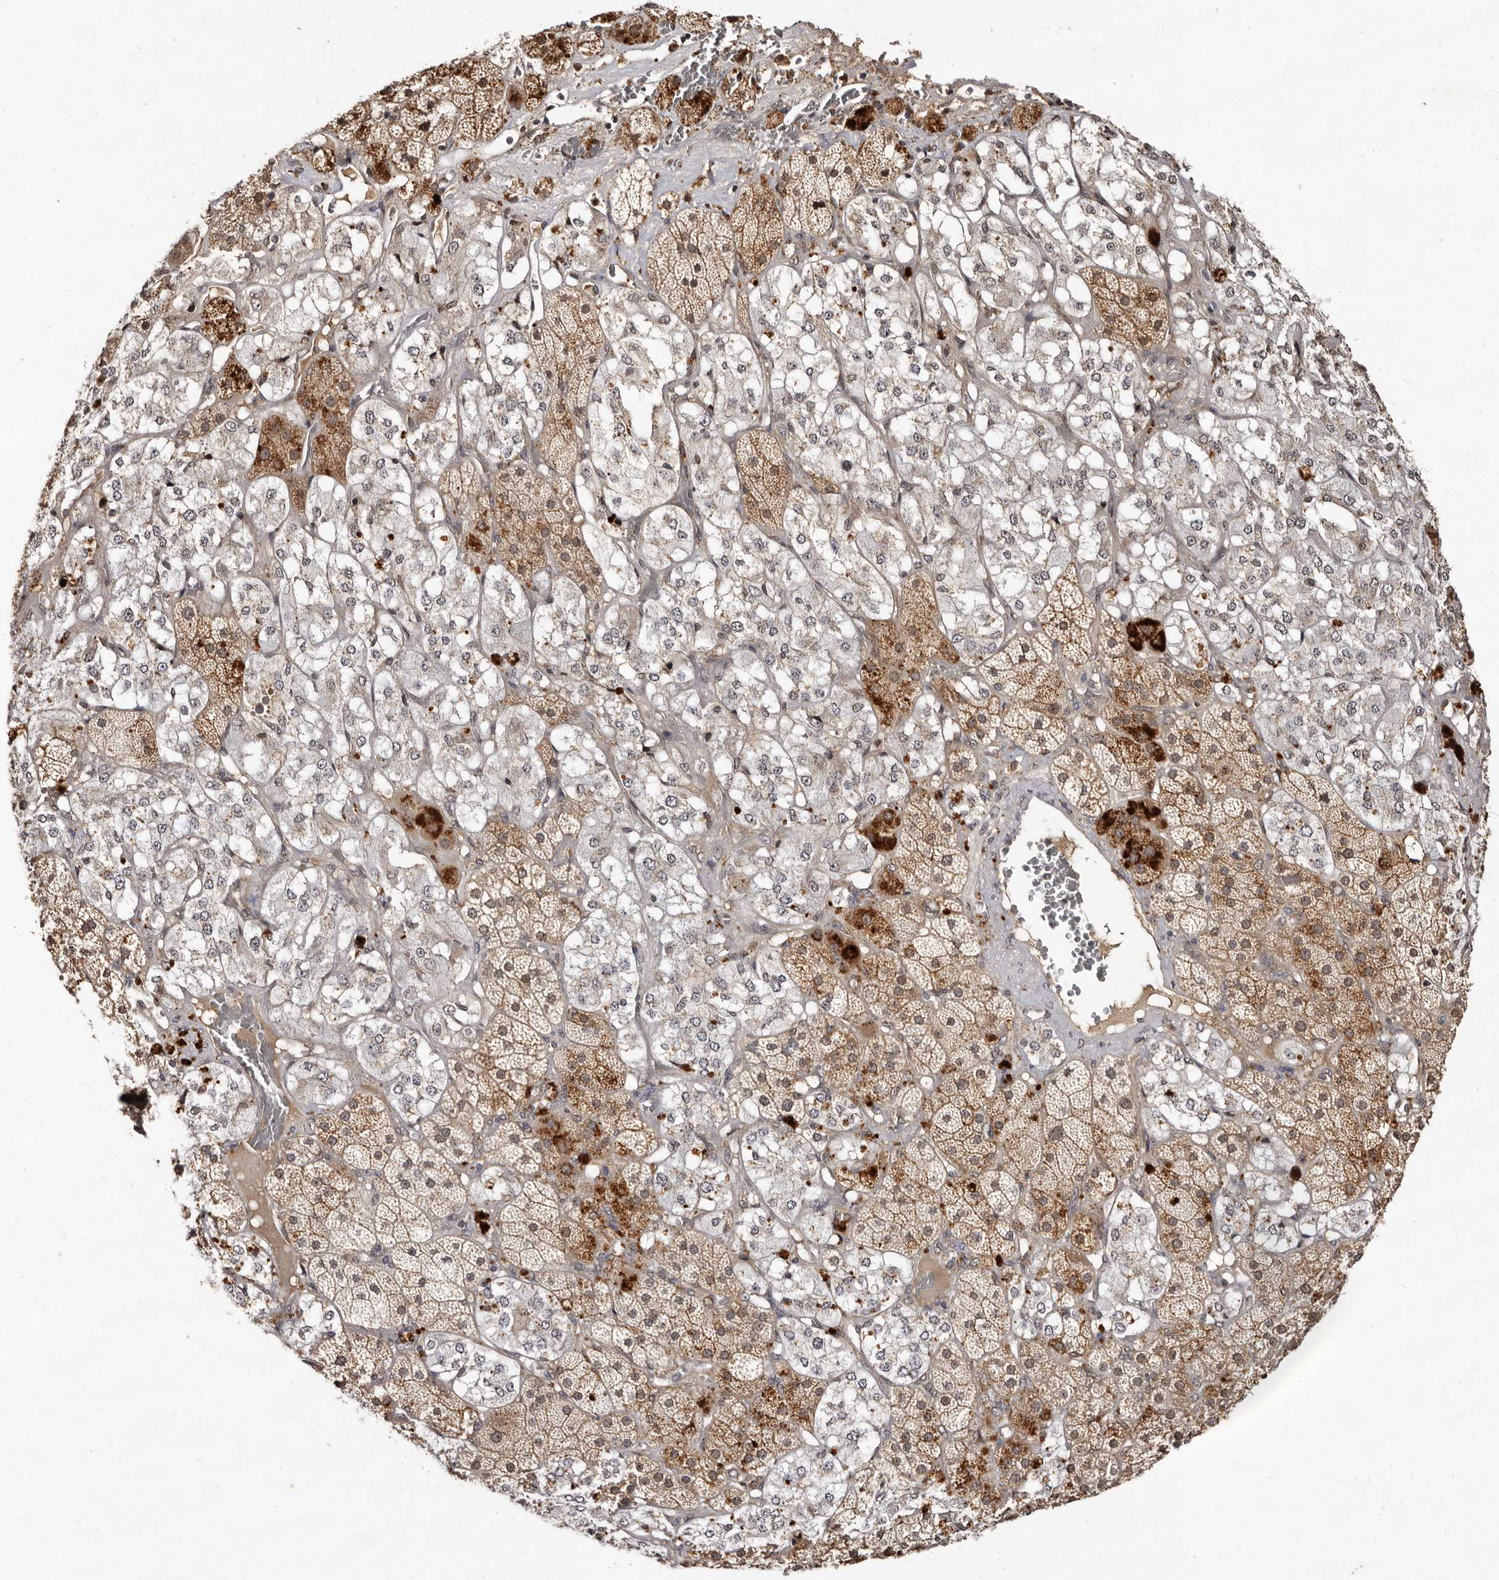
{"staining": {"intensity": "moderate", "quantity": "25%-75%", "location": "cytoplasmic/membranous,nuclear"}, "tissue": "adrenal gland", "cell_type": "Glandular cells", "image_type": "normal", "snomed": [{"axis": "morphology", "description": "Normal tissue, NOS"}, {"axis": "topography", "description": "Adrenal gland"}], "caption": "Moderate cytoplasmic/membranous,nuclear protein positivity is appreciated in about 25%-75% of glandular cells in adrenal gland. The protein of interest is stained brown, and the nuclei are stained in blue (DAB (3,3'-diaminobenzidine) IHC with brightfield microscopy, high magnification).", "gene": "LCORL", "patient": {"sex": "male", "age": 57}}